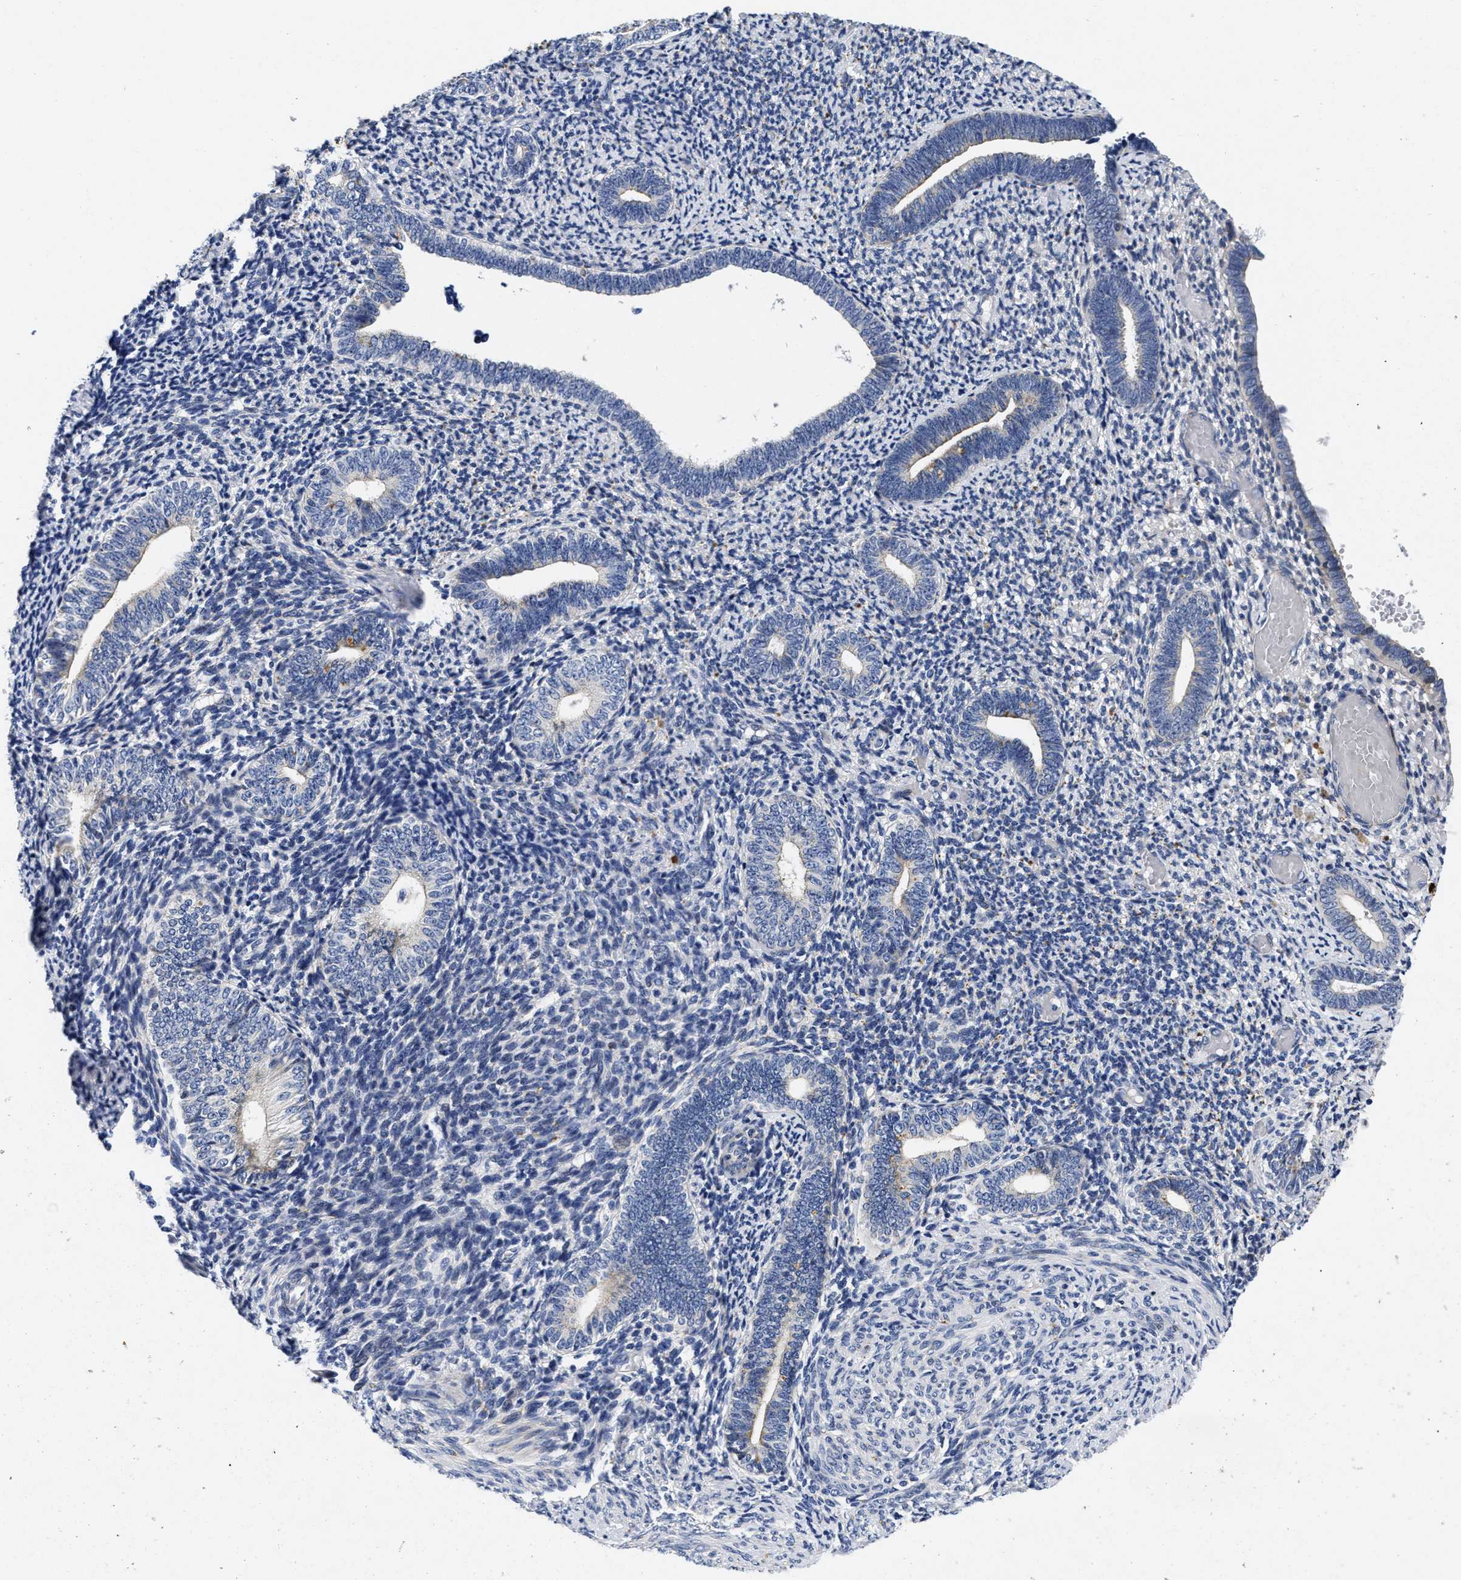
{"staining": {"intensity": "weak", "quantity": "<25%", "location": "cytoplasmic/membranous"}, "tissue": "endometrium", "cell_type": "Cells in endometrial stroma", "image_type": "normal", "snomed": [{"axis": "morphology", "description": "Normal tissue, NOS"}, {"axis": "topography", "description": "Endometrium"}], "caption": "Immunohistochemistry (IHC) photomicrograph of normal endometrium: human endometrium stained with DAB reveals no significant protein expression in cells in endometrial stroma. (IHC, brightfield microscopy, high magnification).", "gene": "LAD1", "patient": {"sex": "female", "age": 66}}